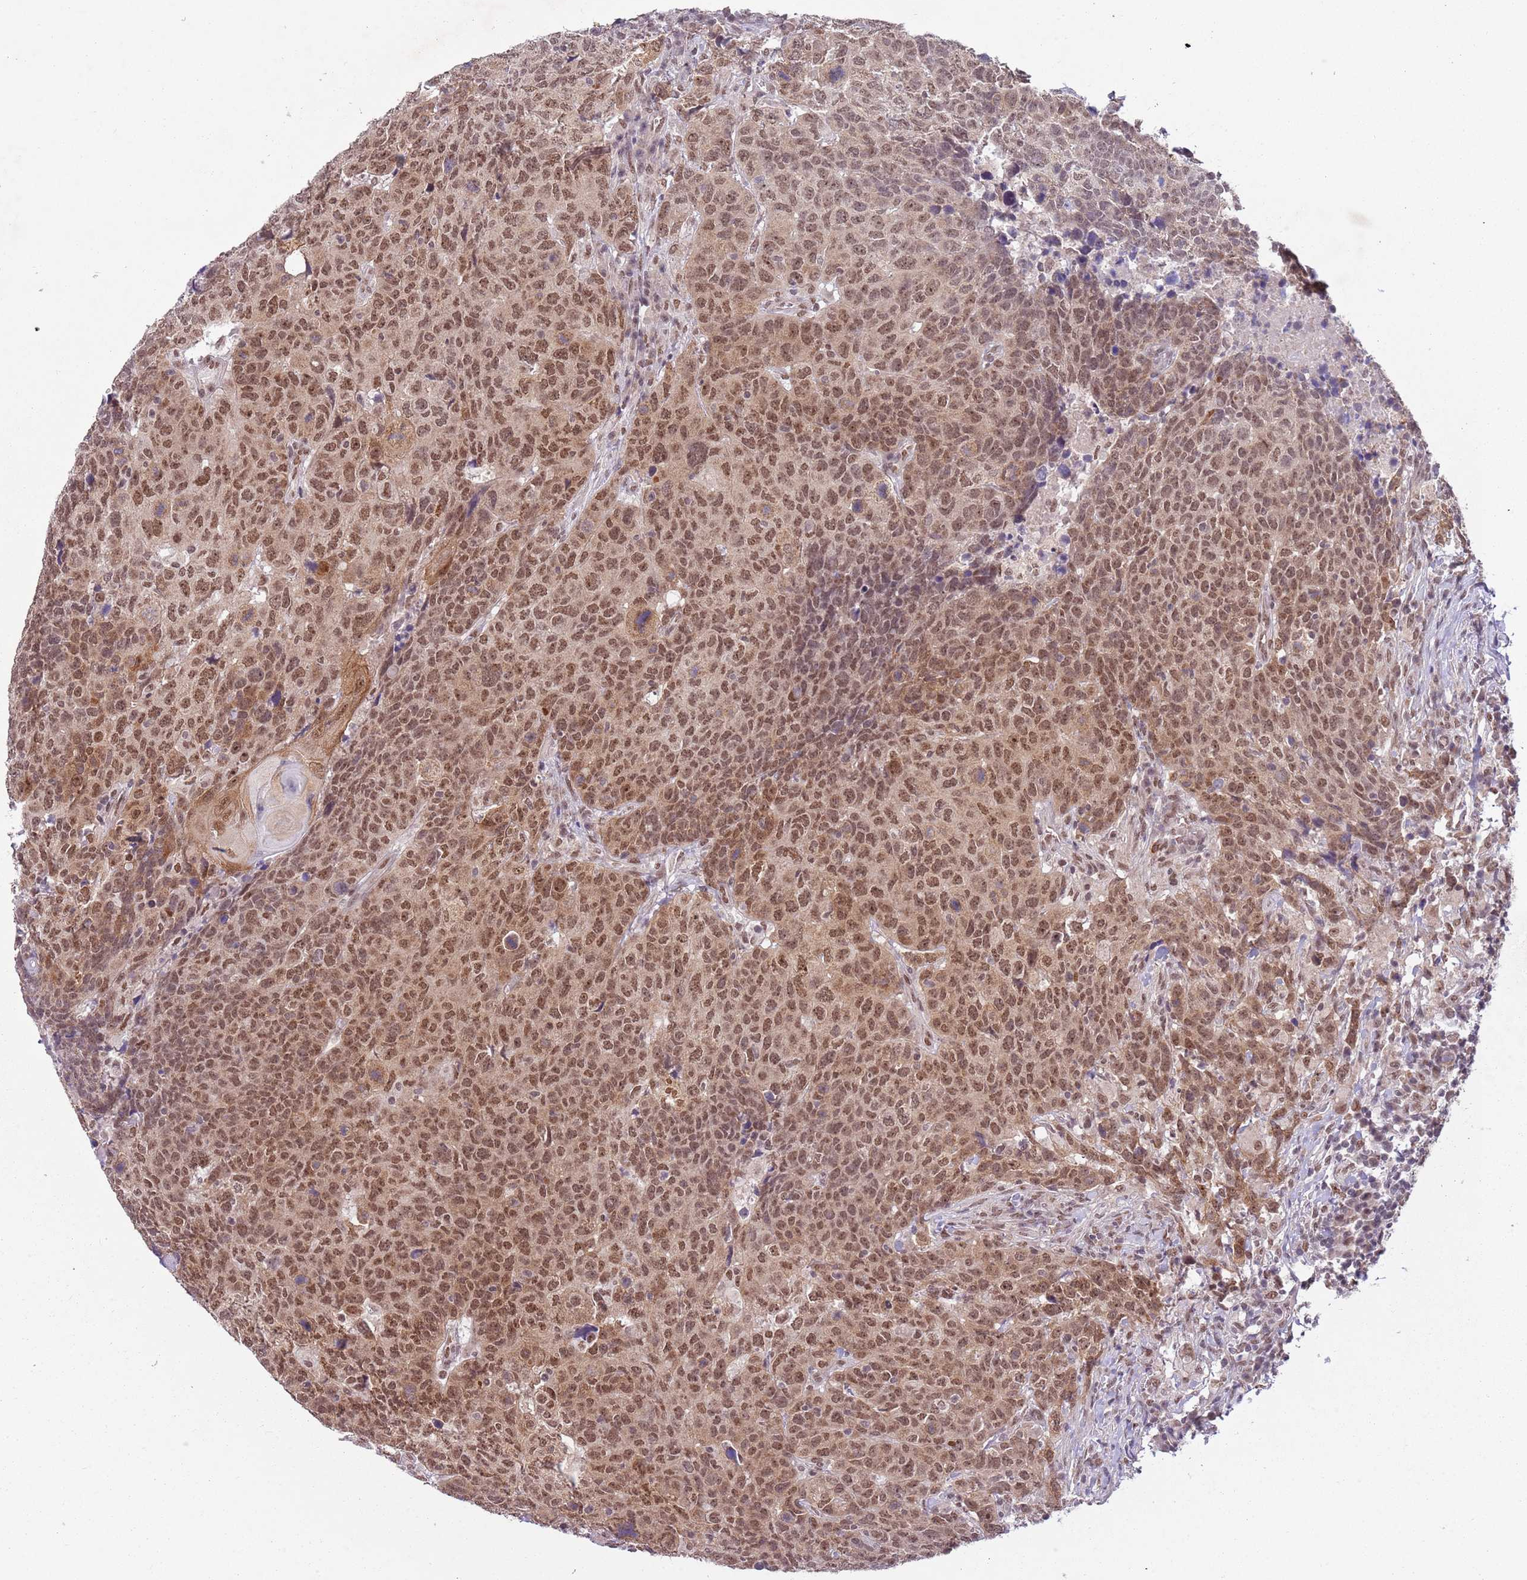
{"staining": {"intensity": "moderate", "quantity": ">75%", "location": "nuclear"}, "tissue": "head and neck cancer", "cell_type": "Tumor cells", "image_type": "cancer", "snomed": [{"axis": "morphology", "description": "Normal tissue, NOS"}, {"axis": "morphology", "description": "Squamous cell carcinoma, NOS"}, {"axis": "topography", "description": "Skeletal muscle"}, {"axis": "topography", "description": "Vascular tissue"}, {"axis": "topography", "description": "Peripheral nerve tissue"}, {"axis": "topography", "description": "Head-Neck"}], "caption": "Head and neck squamous cell carcinoma tissue reveals moderate nuclear staining in about >75% of tumor cells, visualized by immunohistochemistry. The staining is performed using DAB brown chromogen to label protein expression. The nuclei are counter-stained blue using hematoxylin.", "gene": "FAM120AOS", "patient": {"sex": "male", "age": 66}}